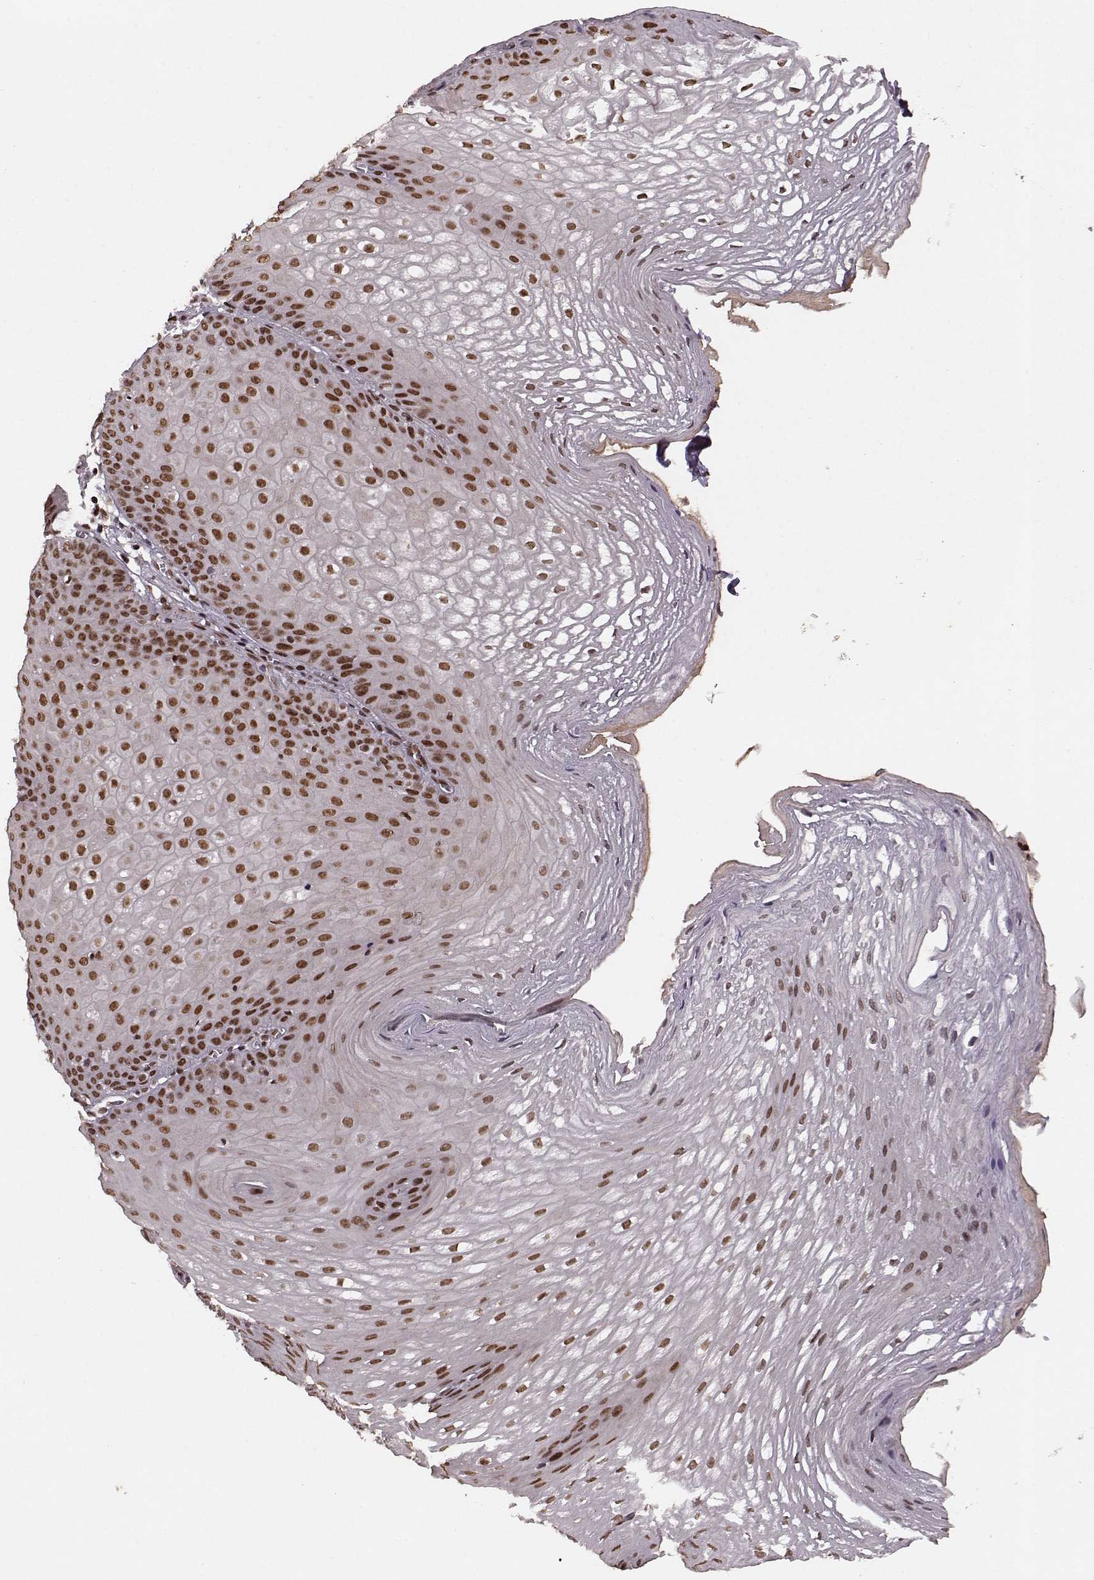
{"staining": {"intensity": "moderate", "quantity": ">75%", "location": "nuclear"}, "tissue": "esophagus", "cell_type": "Squamous epithelial cells", "image_type": "normal", "snomed": [{"axis": "morphology", "description": "Normal tissue, NOS"}, {"axis": "topography", "description": "Esophagus"}], "caption": "High-magnification brightfield microscopy of benign esophagus stained with DAB (brown) and counterstained with hematoxylin (blue). squamous epithelial cells exhibit moderate nuclear positivity is present in about>75% of cells.", "gene": "RRAGD", "patient": {"sex": "male", "age": 72}}